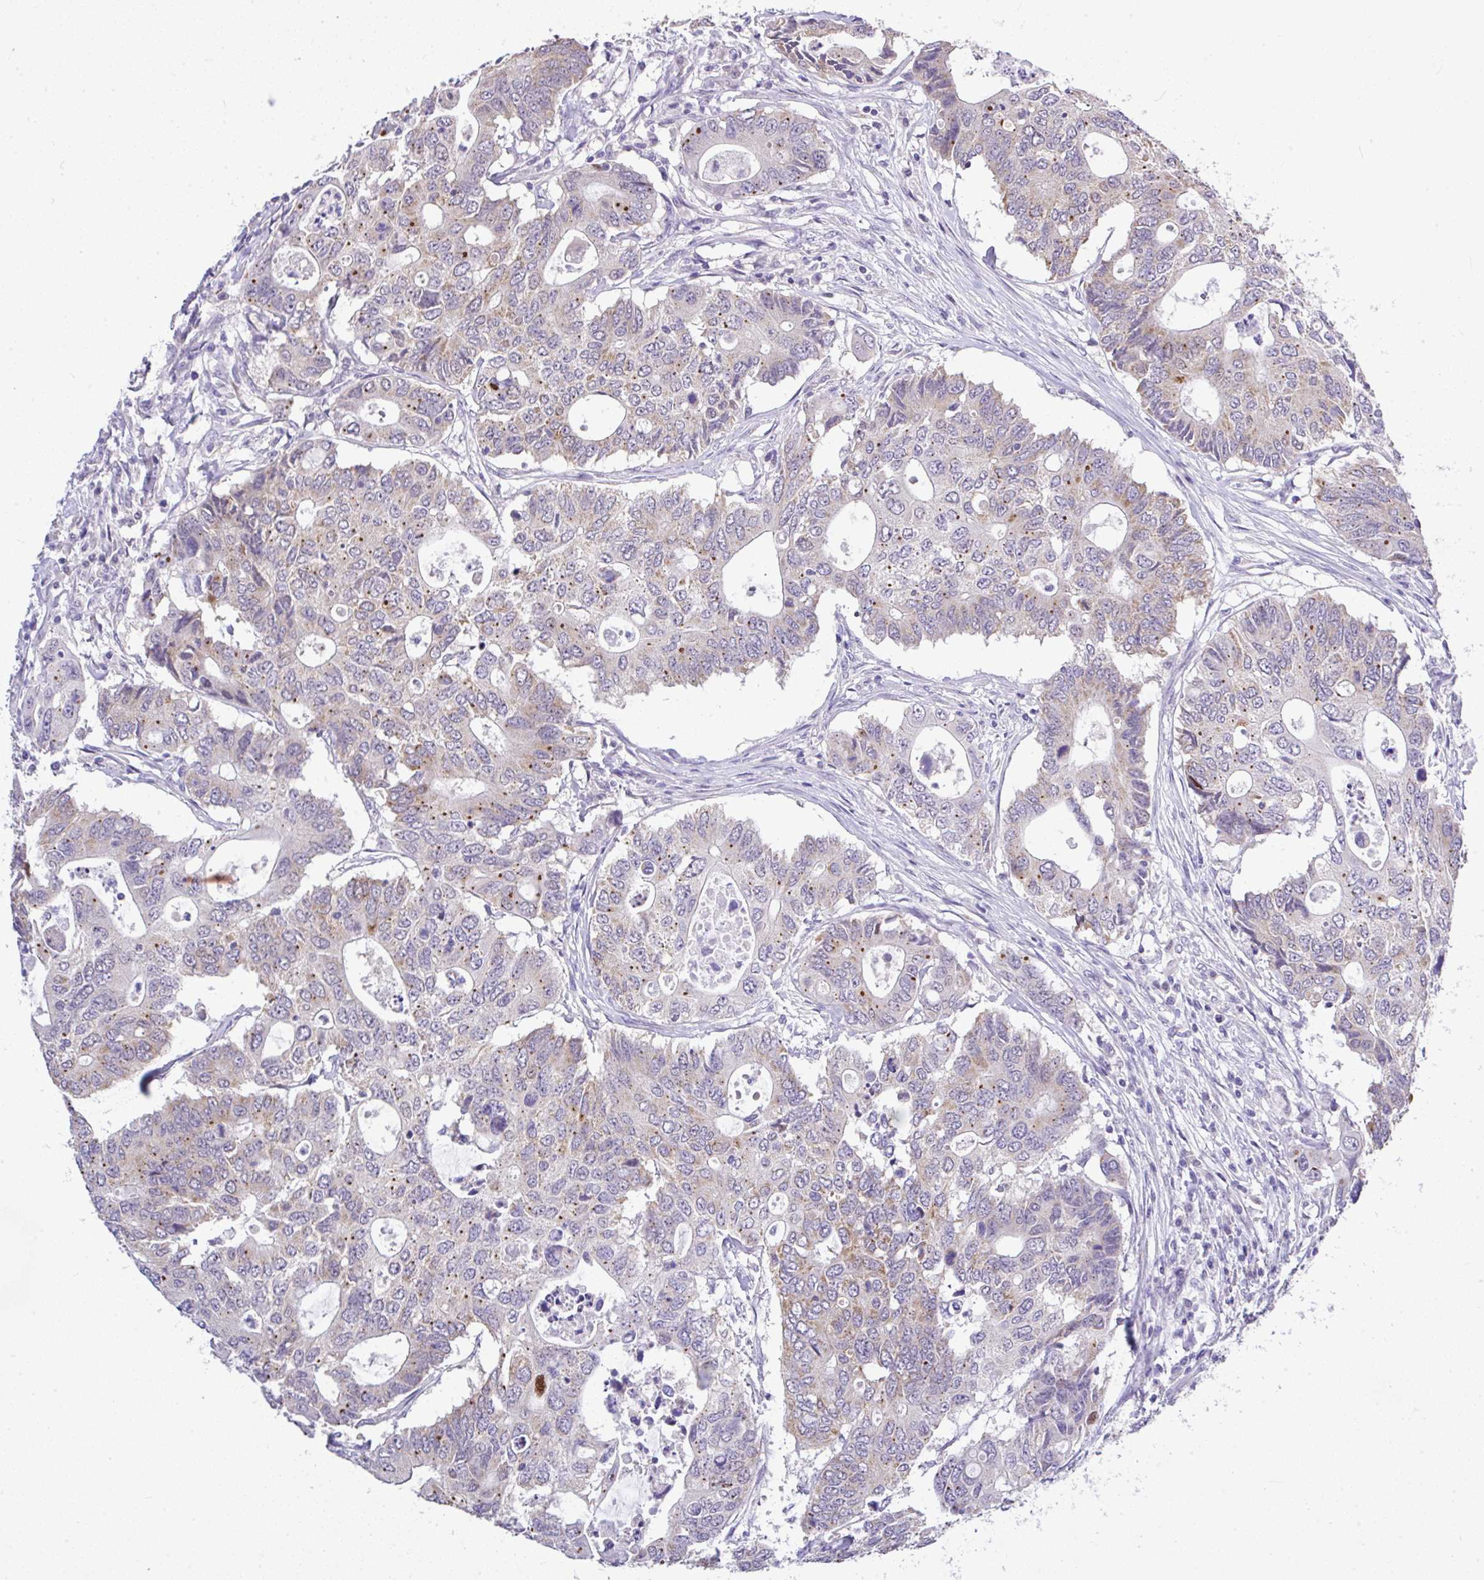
{"staining": {"intensity": "moderate", "quantity": "<25%", "location": "cytoplasmic/membranous"}, "tissue": "colorectal cancer", "cell_type": "Tumor cells", "image_type": "cancer", "snomed": [{"axis": "morphology", "description": "Adenocarcinoma, NOS"}, {"axis": "topography", "description": "Colon"}], "caption": "This is an image of immunohistochemistry staining of colorectal adenocarcinoma, which shows moderate expression in the cytoplasmic/membranous of tumor cells.", "gene": "CTU1", "patient": {"sex": "male", "age": 71}}